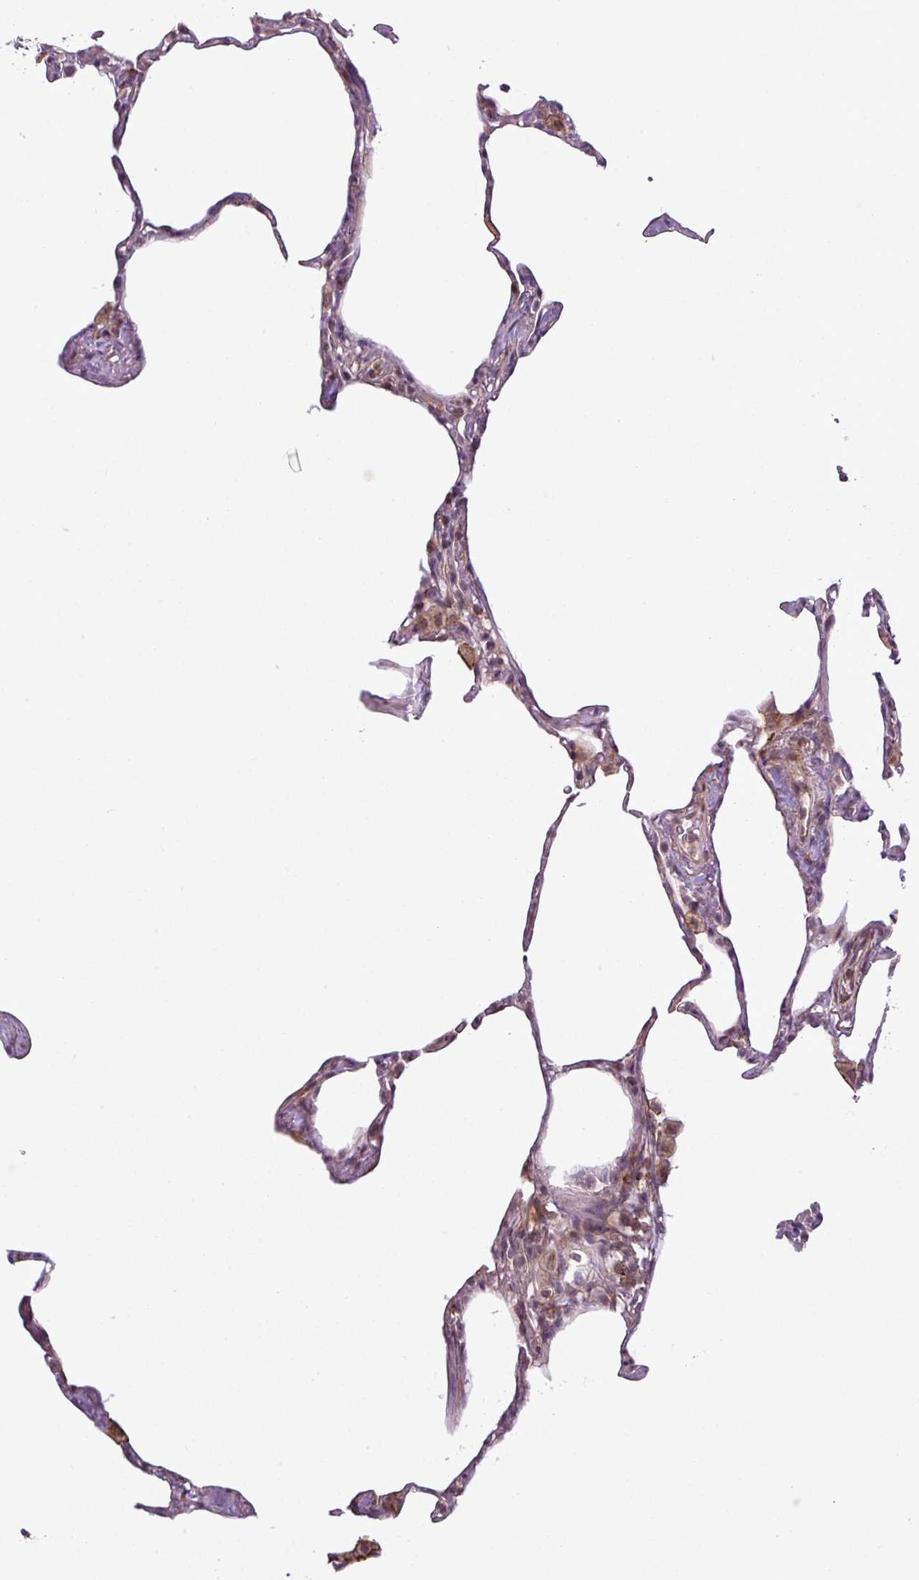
{"staining": {"intensity": "weak", "quantity": "<25%", "location": "cytoplasmic/membranous,nuclear"}, "tissue": "lung", "cell_type": "Alveolar cells", "image_type": "normal", "snomed": [{"axis": "morphology", "description": "Normal tissue, NOS"}, {"axis": "topography", "description": "Lung"}], "caption": "DAB (3,3'-diaminobenzidine) immunohistochemical staining of unremarkable human lung demonstrates no significant positivity in alveolar cells.", "gene": "ZC2HC1C", "patient": {"sex": "male", "age": 65}}